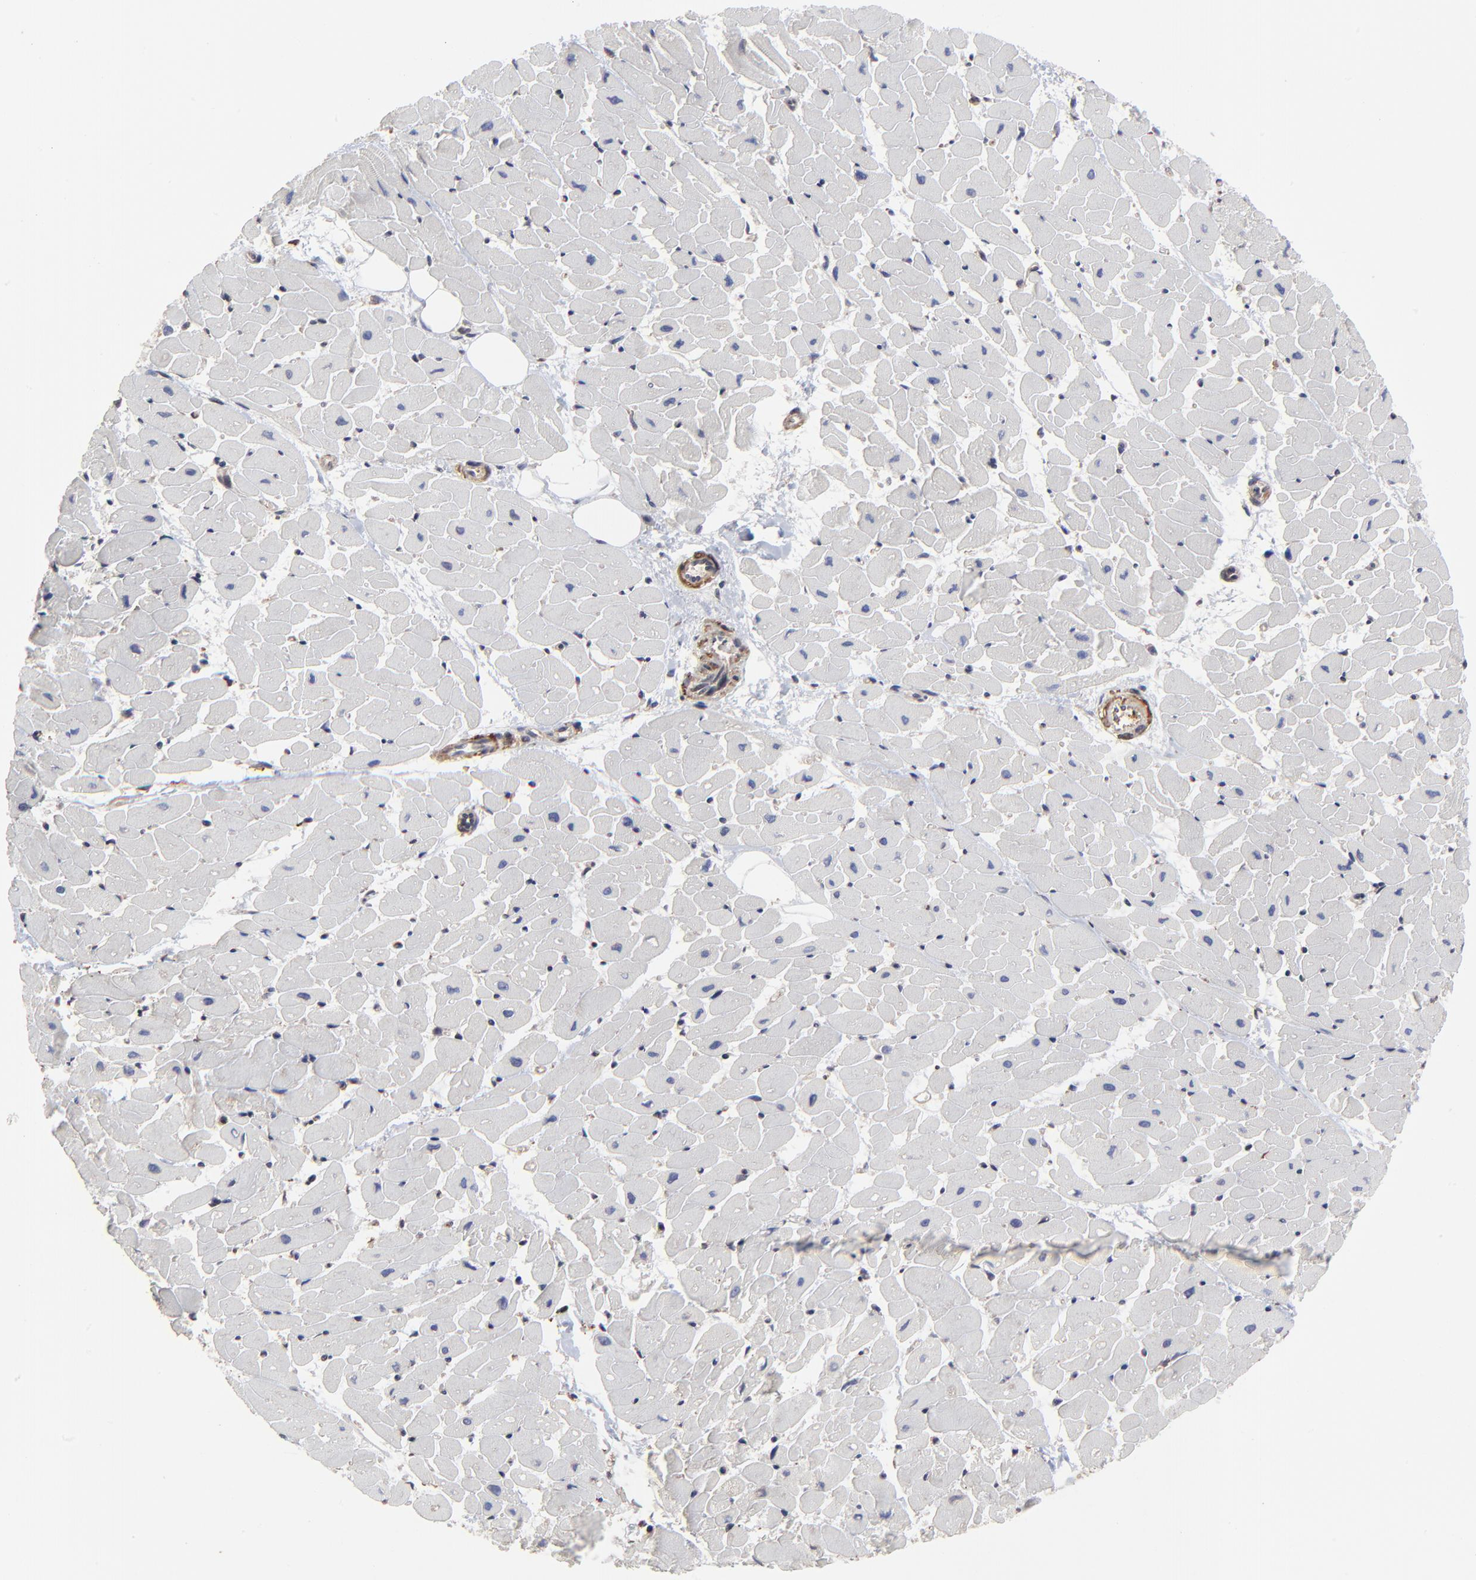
{"staining": {"intensity": "negative", "quantity": "none", "location": "none"}, "tissue": "heart muscle", "cell_type": "Cardiomyocytes", "image_type": "normal", "snomed": [{"axis": "morphology", "description": "Normal tissue, NOS"}, {"axis": "topography", "description": "Heart"}], "caption": "Immunohistochemistry photomicrograph of benign heart muscle: heart muscle stained with DAB (3,3'-diaminobenzidine) reveals no significant protein staining in cardiomyocytes.", "gene": "ELP2", "patient": {"sex": "female", "age": 19}}